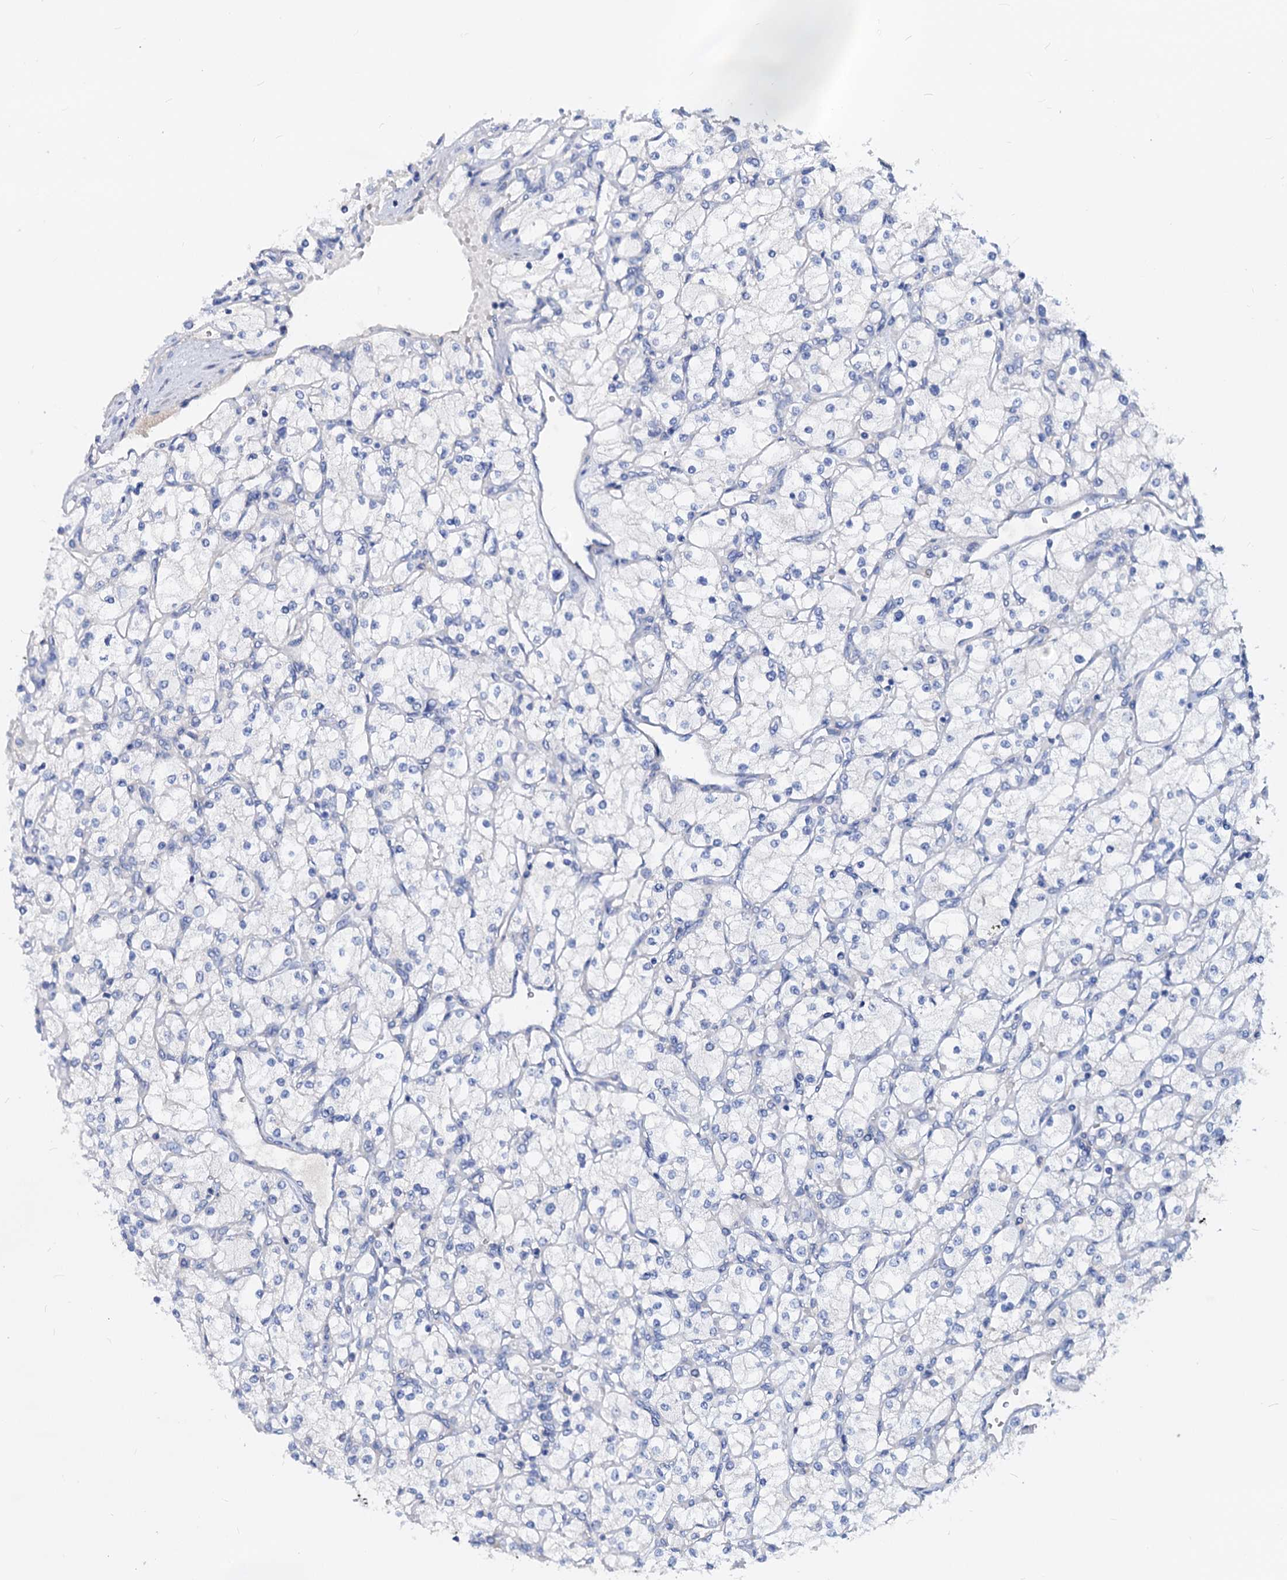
{"staining": {"intensity": "negative", "quantity": "none", "location": "none"}, "tissue": "renal cancer", "cell_type": "Tumor cells", "image_type": "cancer", "snomed": [{"axis": "morphology", "description": "Adenocarcinoma, NOS"}, {"axis": "topography", "description": "Kidney"}], "caption": "This is a image of IHC staining of renal cancer, which shows no expression in tumor cells. (Brightfield microscopy of DAB (3,3'-diaminobenzidine) immunohistochemistry (IHC) at high magnification).", "gene": "DYDC2", "patient": {"sex": "male", "age": 80}}